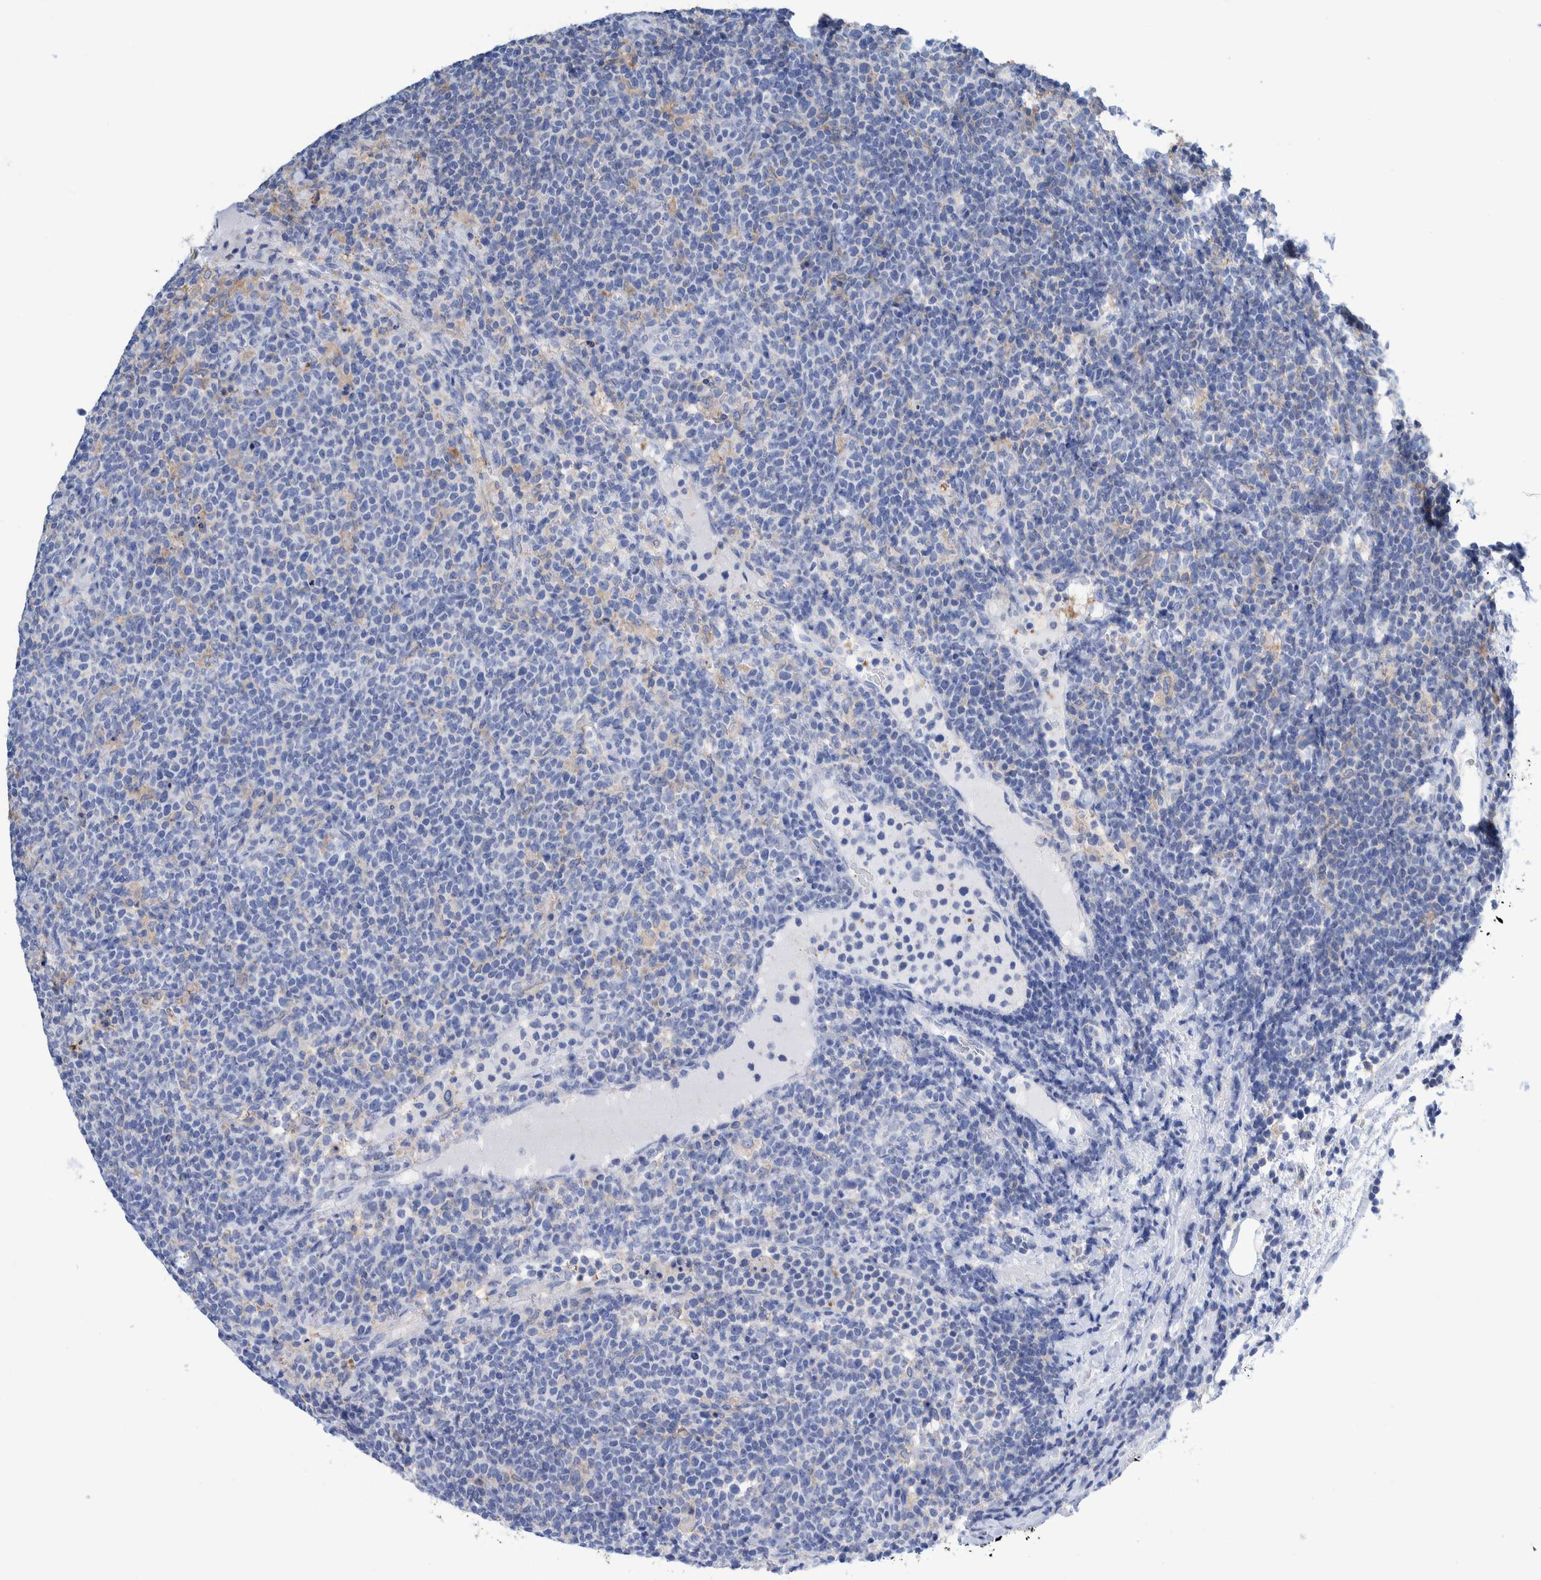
{"staining": {"intensity": "negative", "quantity": "none", "location": "none"}, "tissue": "lymphoma", "cell_type": "Tumor cells", "image_type": "cancer", "snomed": [{"axis": "morphology", "description": "Malignant lymphoma, non-Hodgkin's type, High grade"}, {"axis": "topography", "description": "Lymph node"}], "caption": "An immunohistochemistry (IHC) micrograph of malignant lymphoma, non-Hodgkin's type (high-grade) is shown. There is no staining in tumor cells of malignant lymphoma, non-Hodgkin's type (high-grade). (DAB (3,3'-diaminobenzidine) IHC visualized using brightfield microscopy, high magnification).", "gene": "KRT14", "patient": {"sex": "male", "age": 61}}